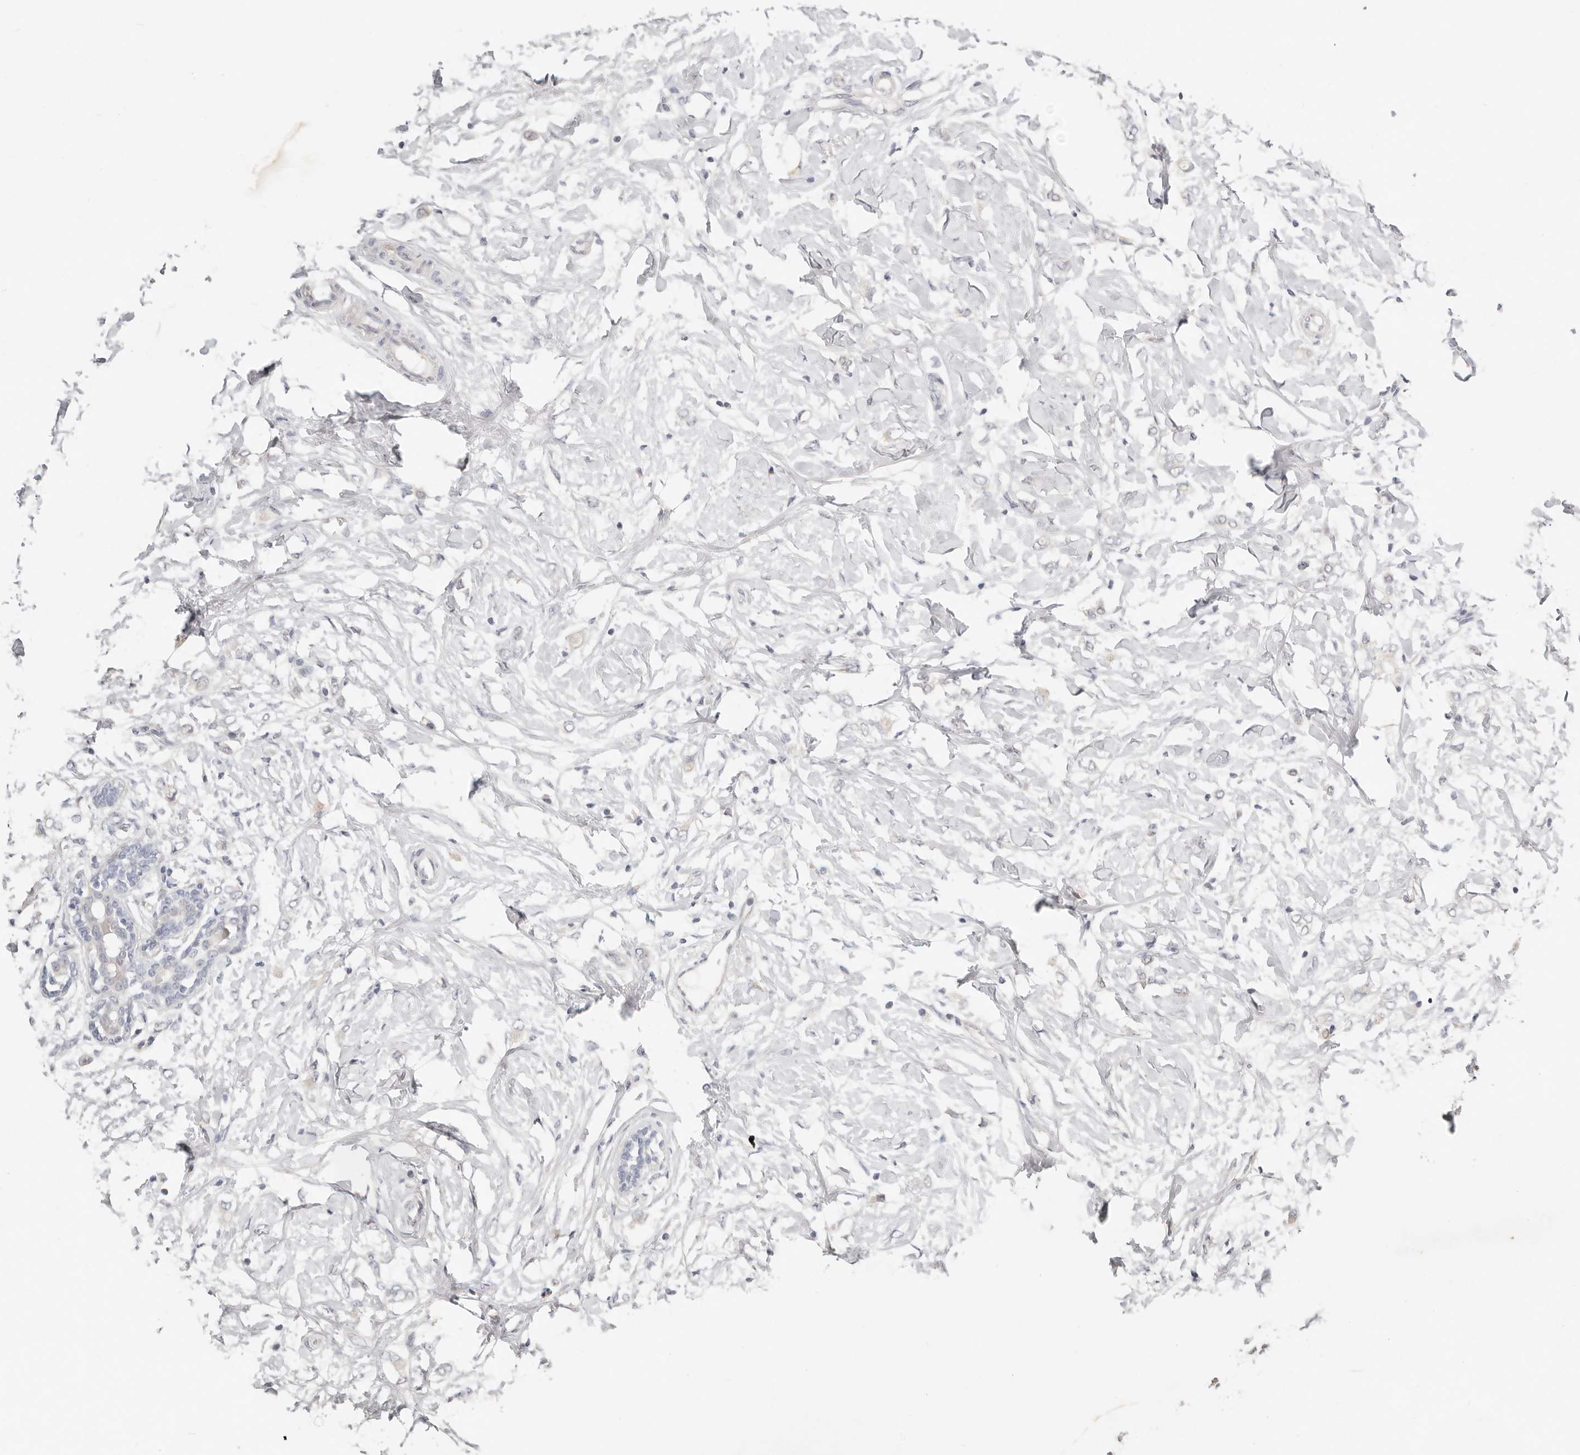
{"staining": {"intensity": "negative", "quantity": "none", "location": "none"}, "tissue": "breast cancer", "cell_type": "Tumor cells", "image_type": "cancer", "snomed": [{"axis": "morphology", "description": "Normal tissue, NOS"}, {"axis": "morphology", "description": "Lobular carcinoma"}, {"axis": "topography", "description": "Breast"}], "caption": "This is a image of immunohistochemistry staining of breast cancer (lobular carcinoma), which shows no staining in tumor cells.", "gene": "TMEM63B", "patient": {"sex": "female", "age": 47}}